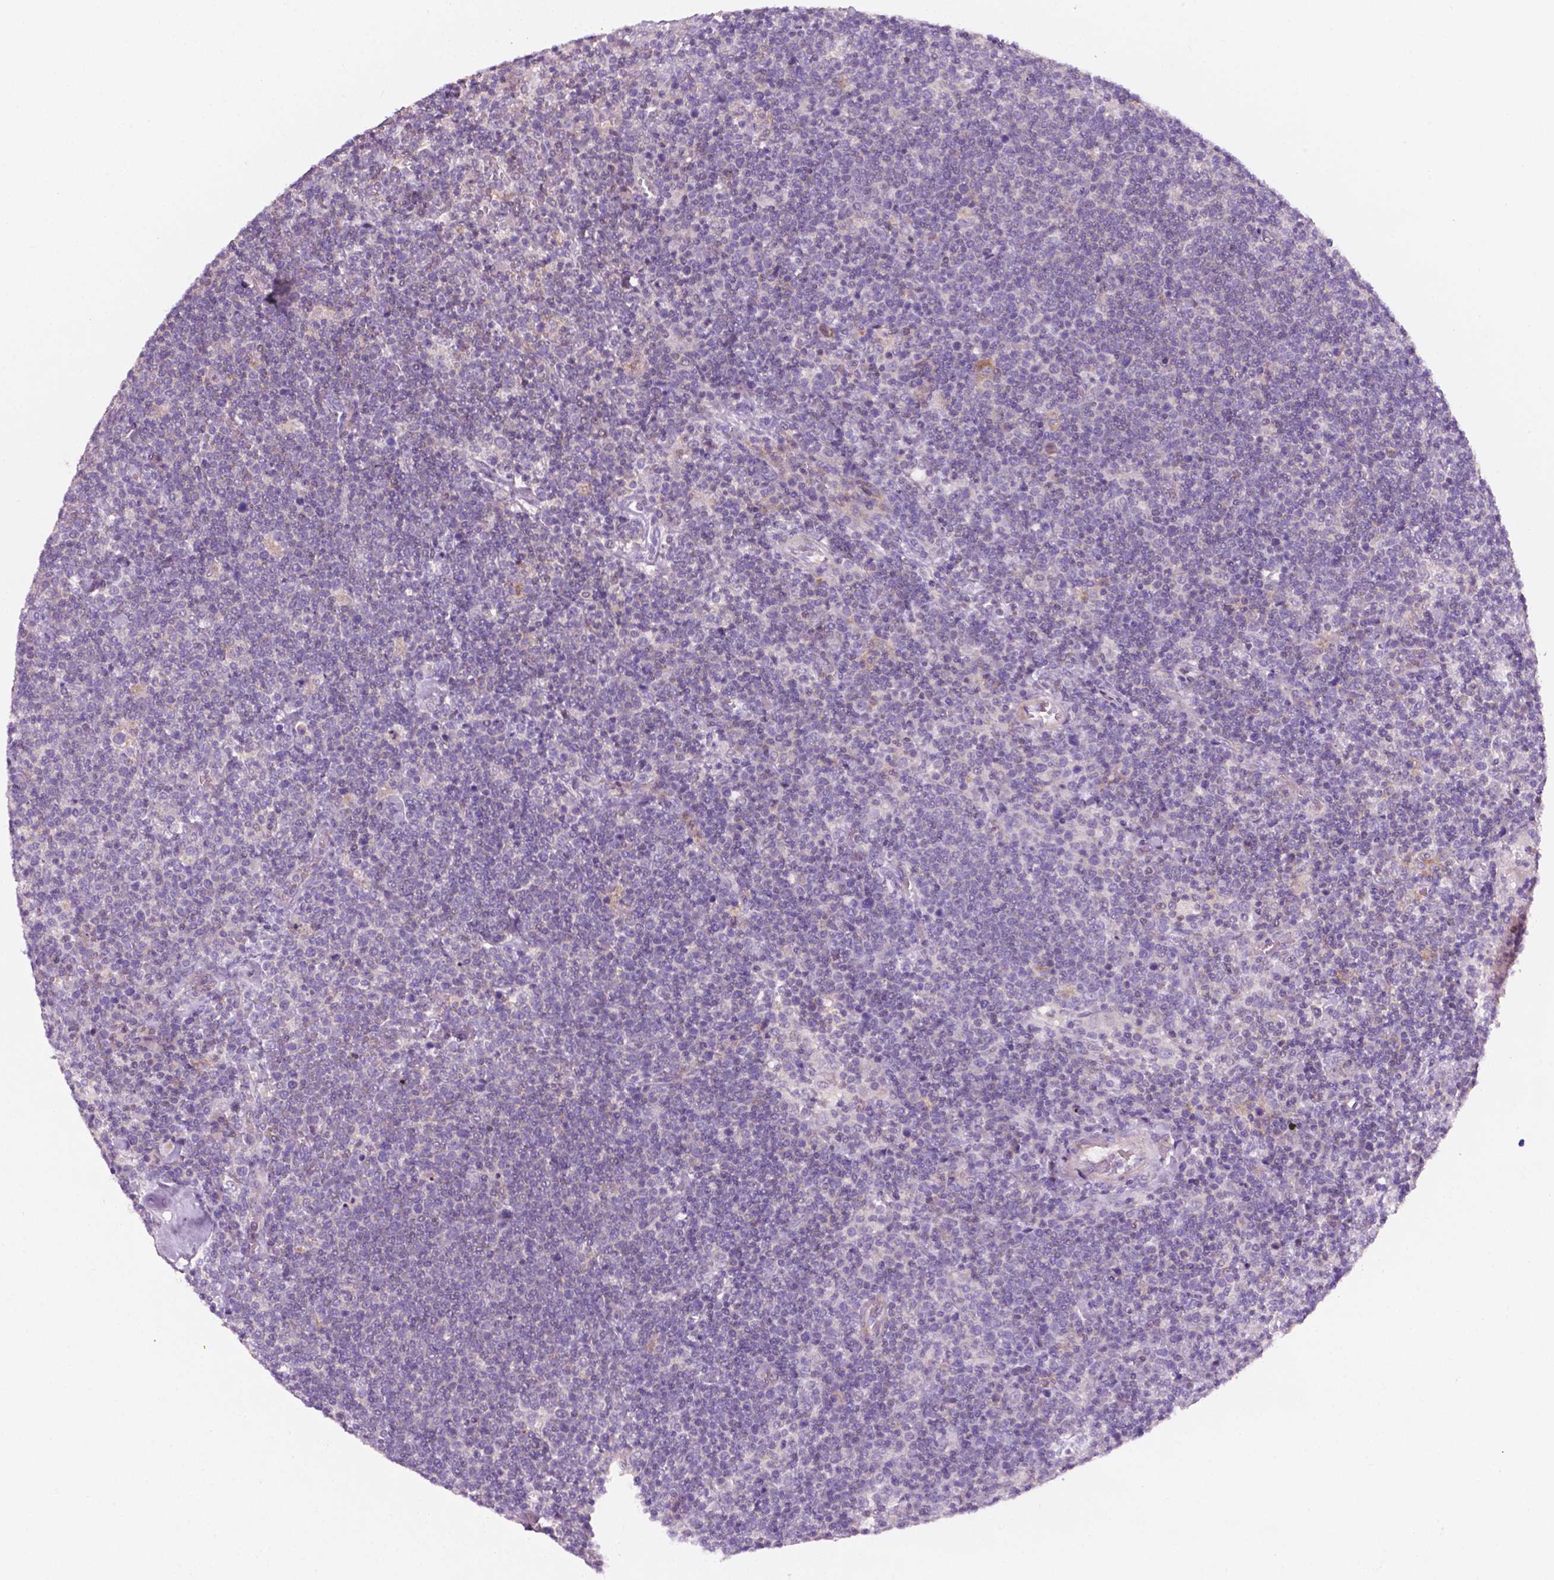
{"staining": {"intensity": "negative", "quantity": "none", "location": "none"}, "tissue": "lymphoma", "cell_type": "Tumor cells", "image_type": "cancer", "snomed": [{"axis": "morphology", "description": "Malignant lymphoma, non-Hodgkin's type, High grade"}, {"axis": "topography", "description": "Lymph node"}], "caption": "Protein analysis of malignant lymphoma, non-Hodgkin's type (high-grade) reveals no significant expression in tumor cells. Nuclei are stained in blue.", "gene": "EGFR", "patient": {"sex": "male", "age": 61}}